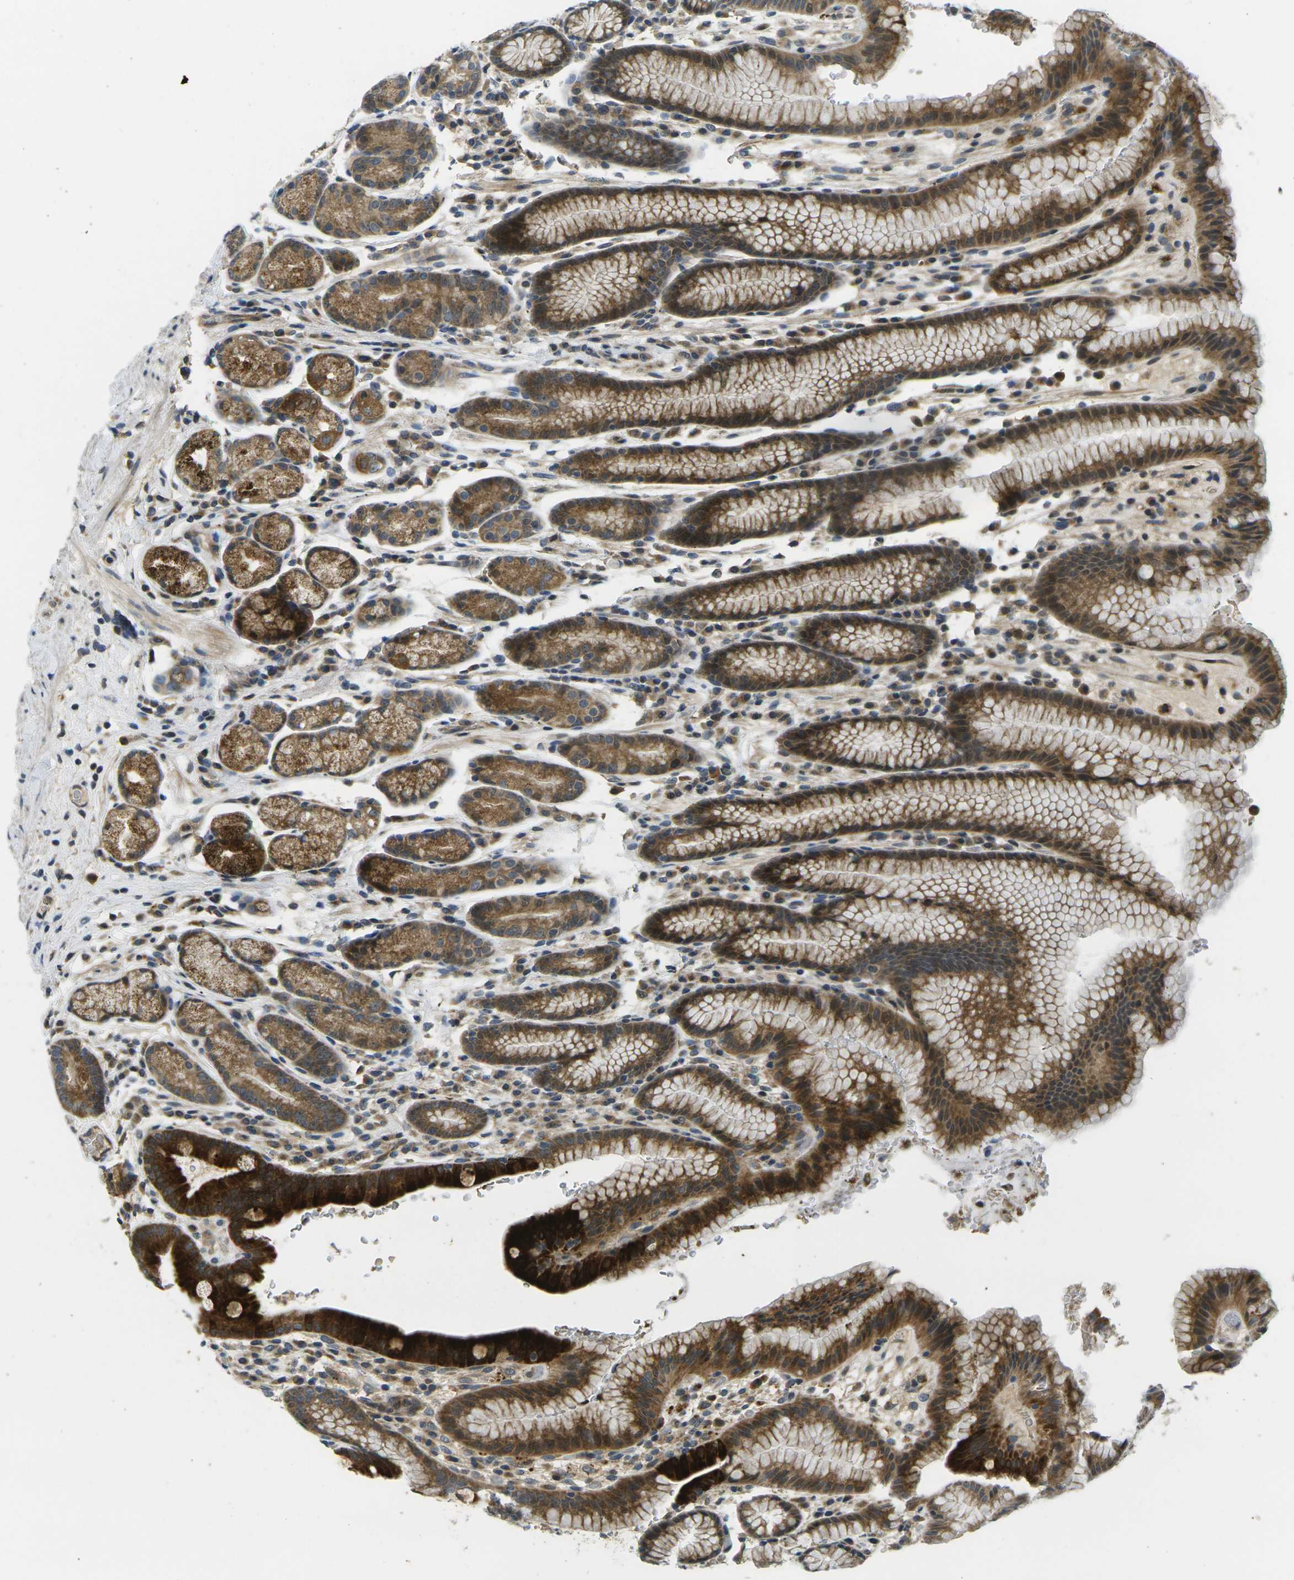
{"staining": {"intensity": "strong", "quantity": ">75%", "location": "cytoplasmic/membranous"}, "tissue": "stomach", "cell_type": "Glandular cells", "image_type": "normal", "snomed": [{"axis": "morphology", "description": "Normal tissue, NOS"}, {"axis": "topography", "description": "Stomach, lower"}], "caption": "IHC of benign stomach demonstrates high levels of strong cytoplasmic/membranous expression in about >75% of glandular cells. (brown staining indicates protein expression, while blue staining denotes nuclei).", "gene": "MINAR2", "patient": {"sex": "male", "age": 52}}